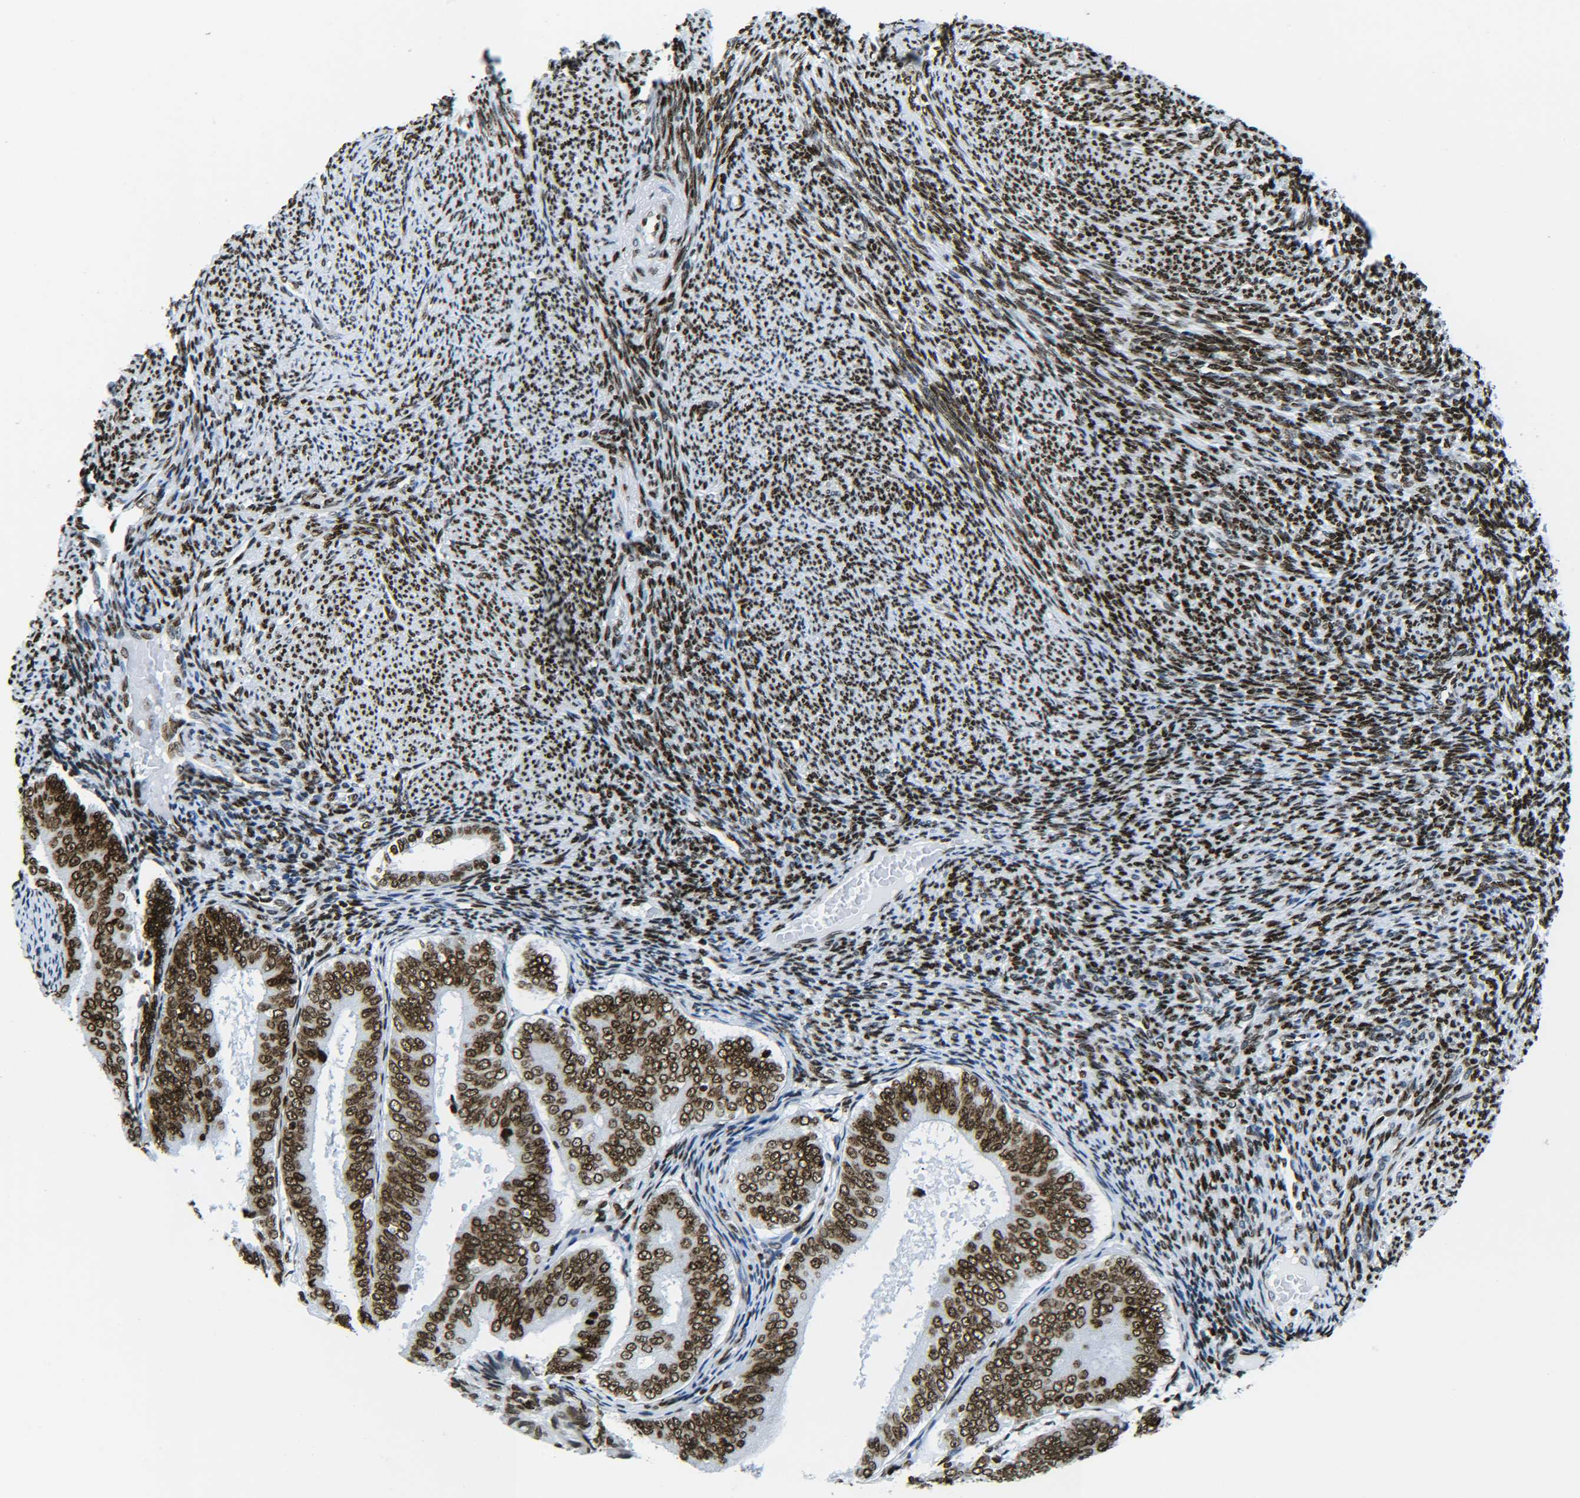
{"staining": {"intensity": "strong", "quantity": ">75%", "location": "nuclear"}, "tissue": "endometrial cancer", "cell_type": "Tumor cells", "image_type": "cancer", "snomed": [{"axis": "morphology", "description": "Adenocarcinoma, NOS"}, {"axis": "topography", "description": "Endometrium"}], "caption": "Immunohistochemistry (DAB (3,3'-diaminobenzidine)) staining of endometrial adenocarcinoma displays strong nuclear protein positivity in about >75% of tumor cells.", "gene": "H2AX", "patient": {"sex": "female", "age": 63}}